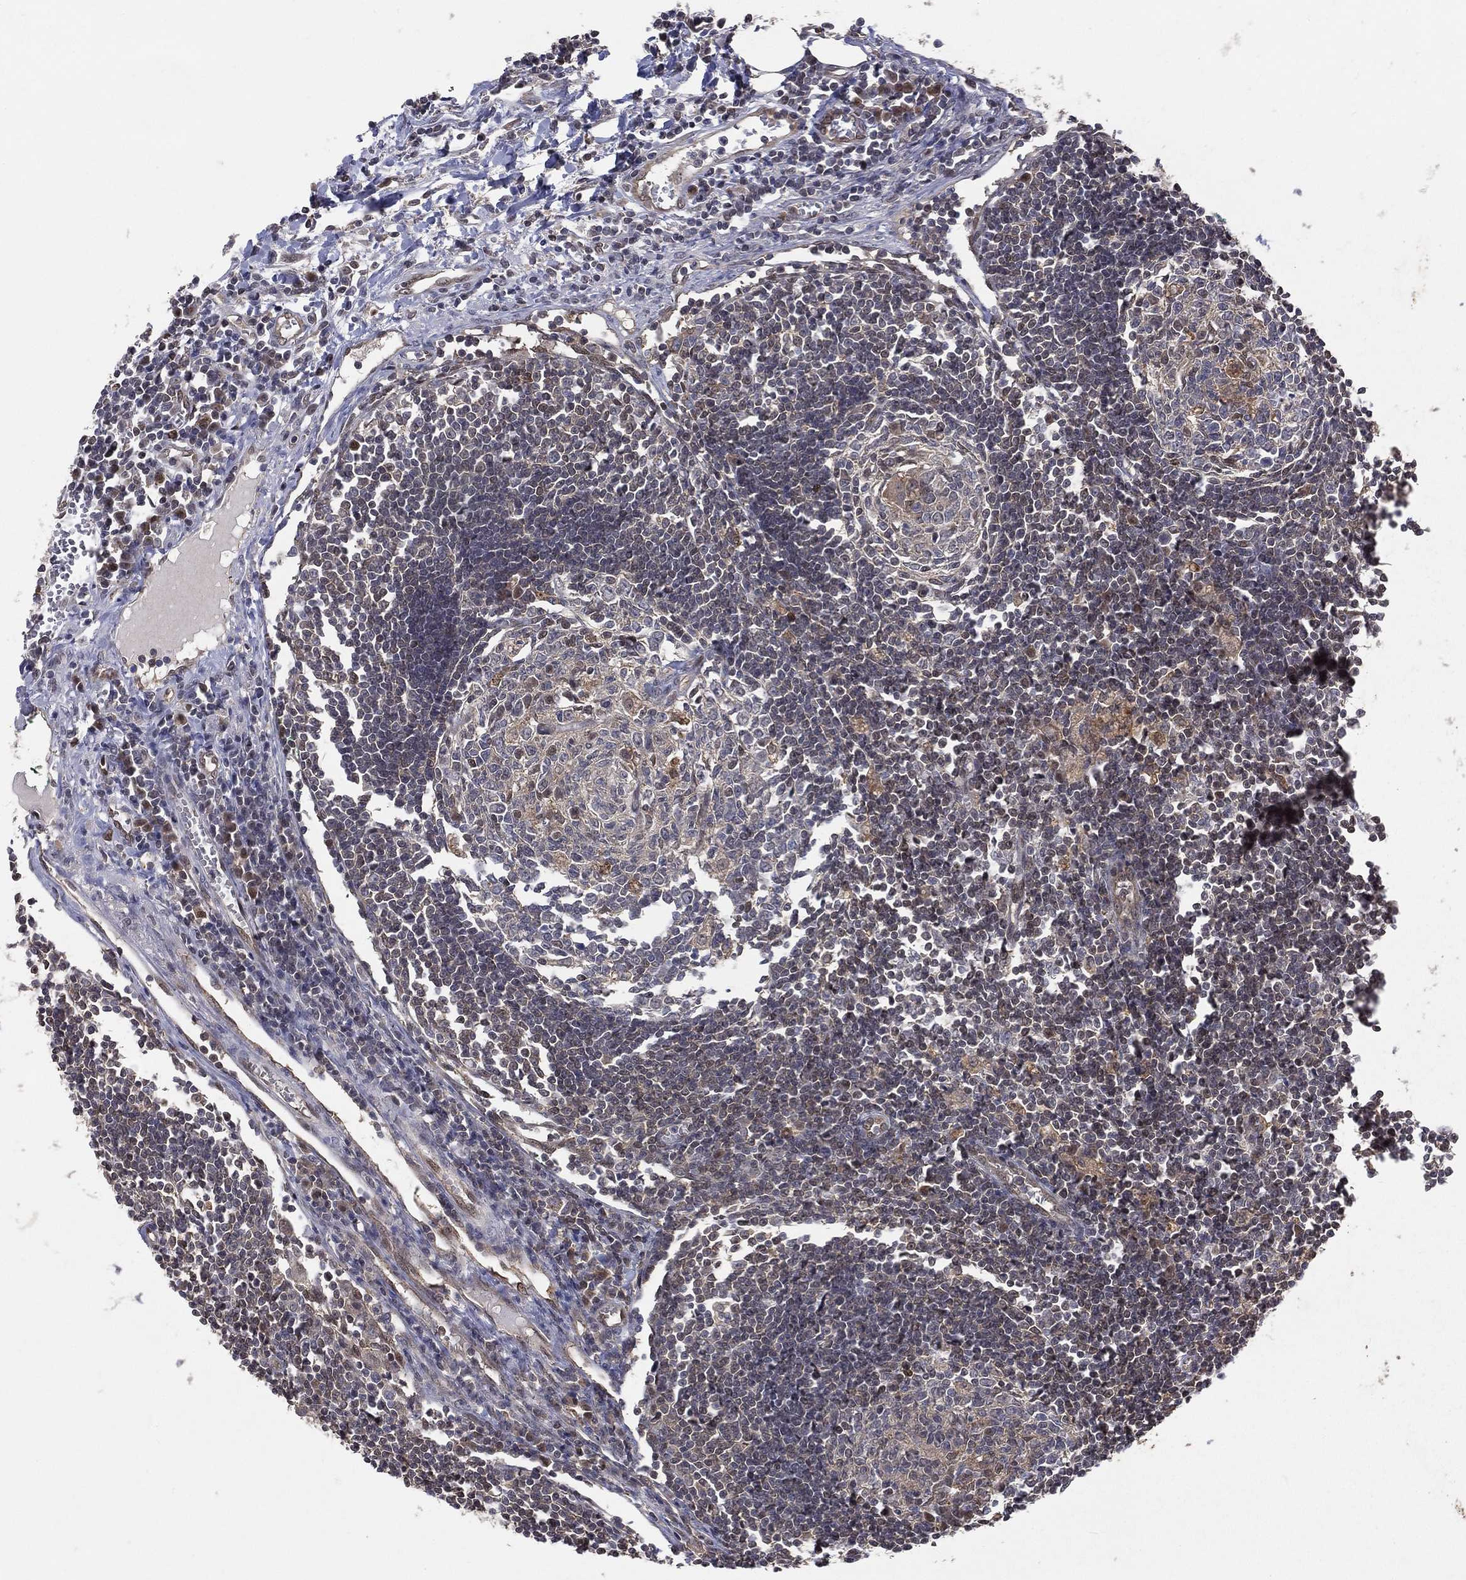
{"staining": {"intensity": "moderate", "quantity": "25%-75%", "location": "cytoplasmic/membranous"}, "tissue": "lymph node", "cell_type": "Germinal center cells", "image_type": "normal", "snomed": [{"axis": "morphology", "description": "Normal tissue, NOS"}, {"axis": "morphology", "description": "Adenocarcinoma, NOS"}, {"axis": "topography", "description": "Lymph node"}, {"axis": "topography", "description": "Pancreas"}], "caption": "DAB (3,3'-diaminobenzidine) immunohistochemical staining of benign human lymph node displays moderate cytoplasmic/membranous protein expression in about 25%-75% of germinal center cells.", "gene": "GMPR2", "patient": {"sex": "female", "age": 58}}